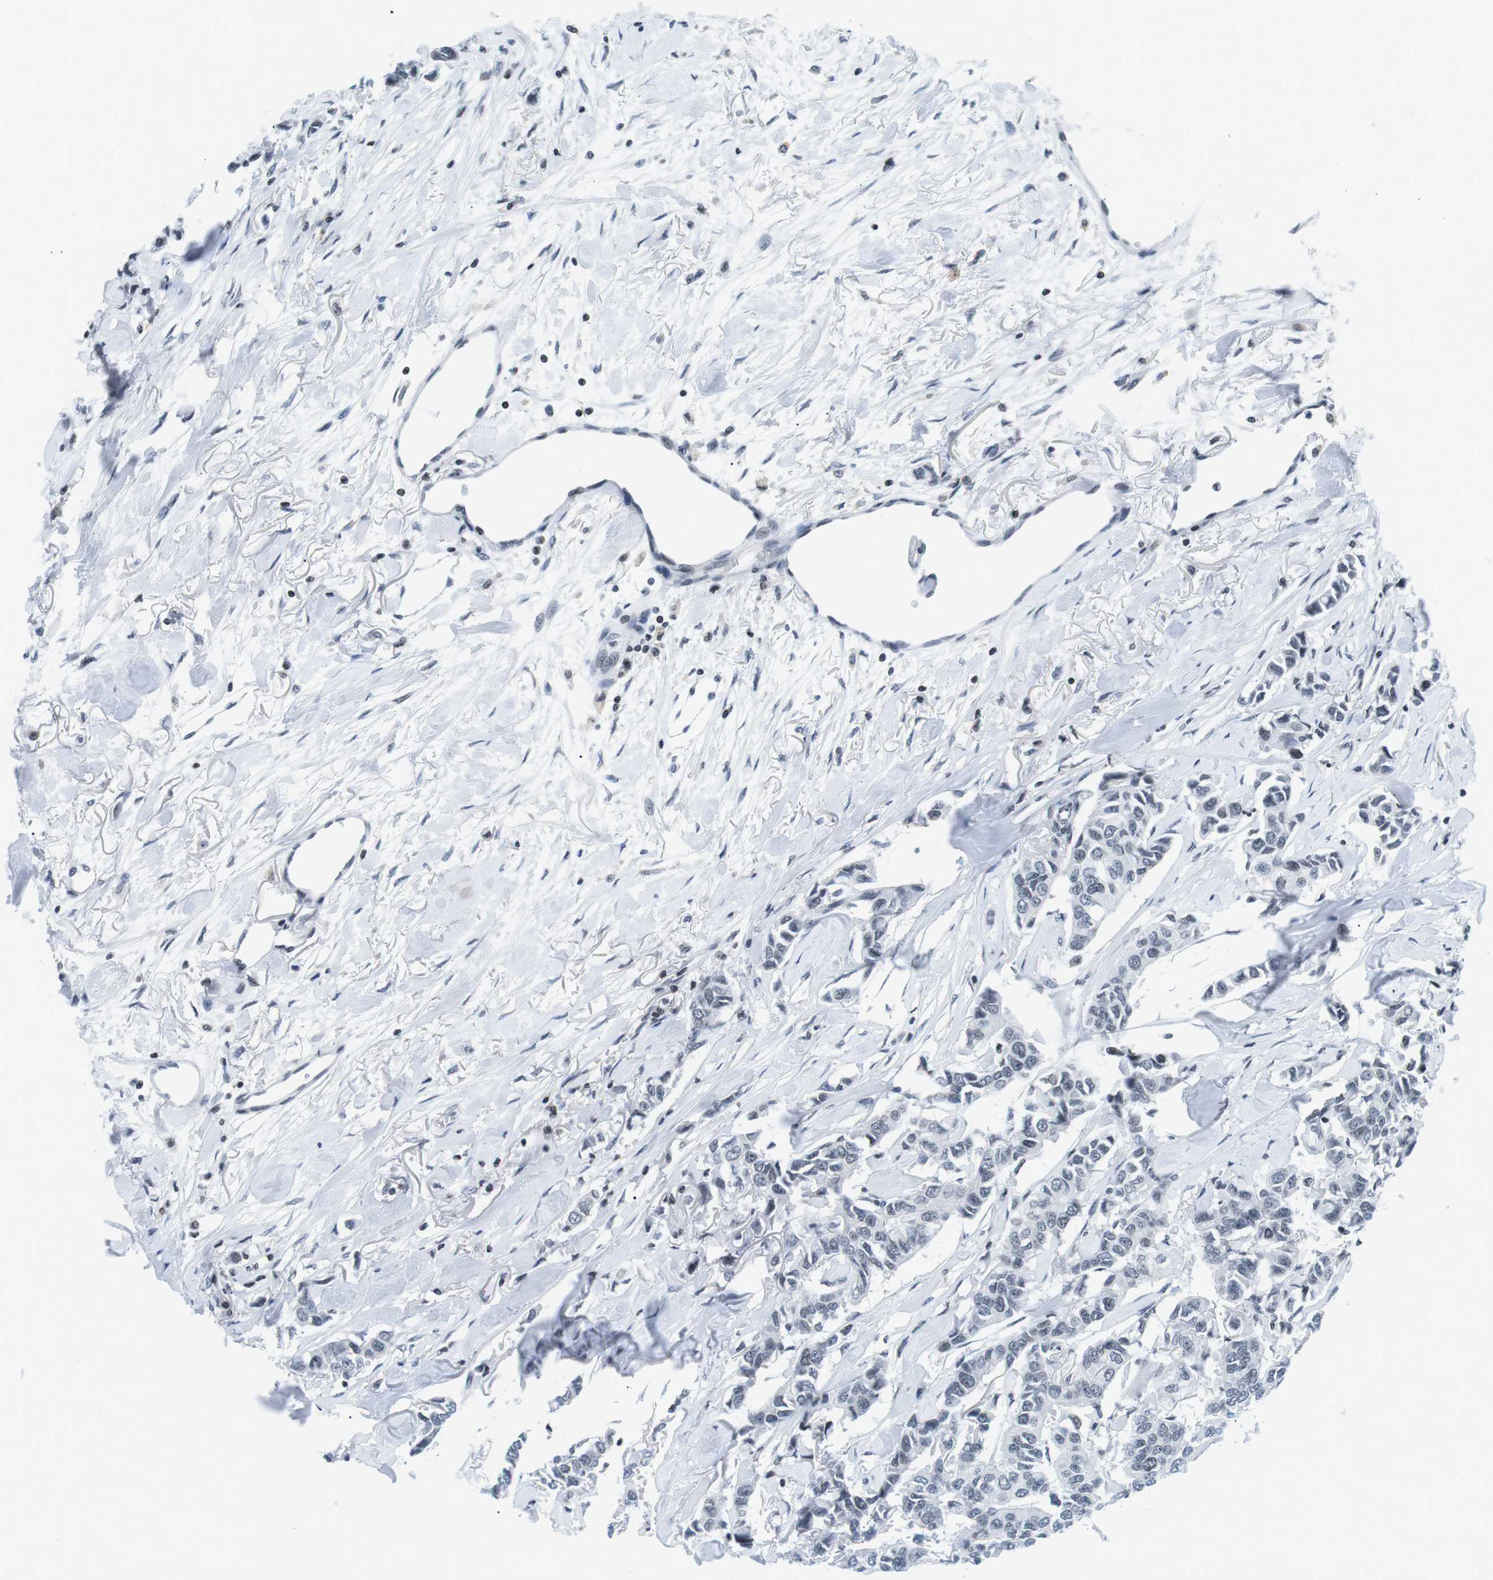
{"staining": {"intensity": "negative", "quantity": "none", "location": "none"}, "tissue": "breast cancer", "cell_type": "Tumor cells", "image_type": "cancer", "snomed": [{"axis": "morphology", "description": "Duct carcinoma"}, {"axis": "topography", "description": "Breast"}], "caption": "This photomicrograph is of breast intraductal carcinoma stained with immunohistochemistry to label a protein in brown with the nuclei are counter-stained blue. There is no staining in tumor cells. The staining was performed using DAB (3,3'-diaminobenzidine) to visualize the protein expression in brown, while the nuclei were stained in blue with hematoxylin (Magnification: 20x).", "gene": "E2F2", "patient": {"sex": "female", "age": 80}}